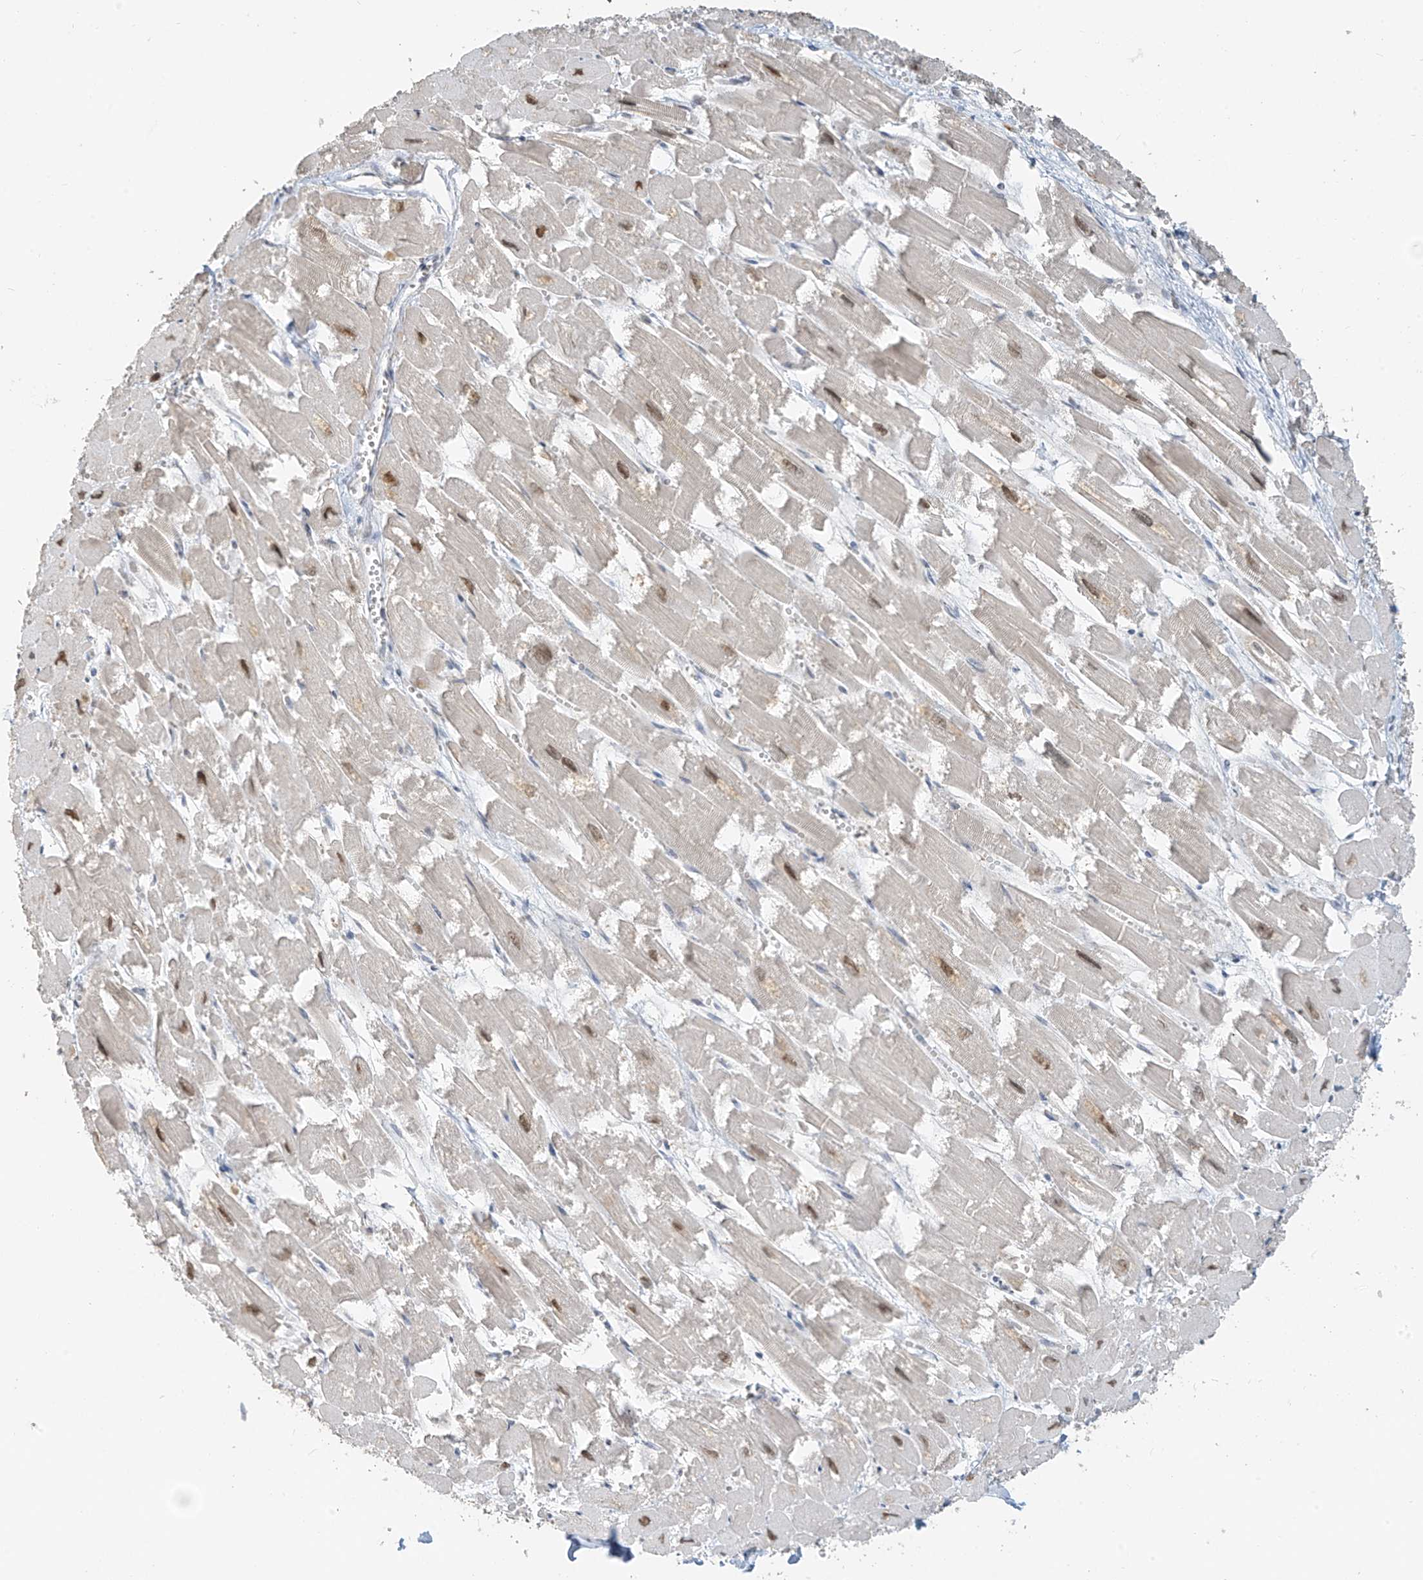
{"staining": {"intensity": "moderate", "quantity": ">75%", "location": "nuclear"}, "tissue": "heart muscle", "cell_type": "Cardiomyocytes", "image_type": "normal", "snomed": [{"axis": "morphology", "description": "Normal tissue, NOS"}, {"axis": "topography", "description": "Heart"}], "caption": "Moderate nuclear protein positivity is seen in about >75% of cardiomyocytes in heart muscle. The staining is performed using DAB (3,3'-diaminobenzidine) brown chromogen to label protein expression. The nuclei are counter-stained blue using hematoxylin.", "gene": "ZMYM2", "patient": {"sex": "male", "age": 54}}